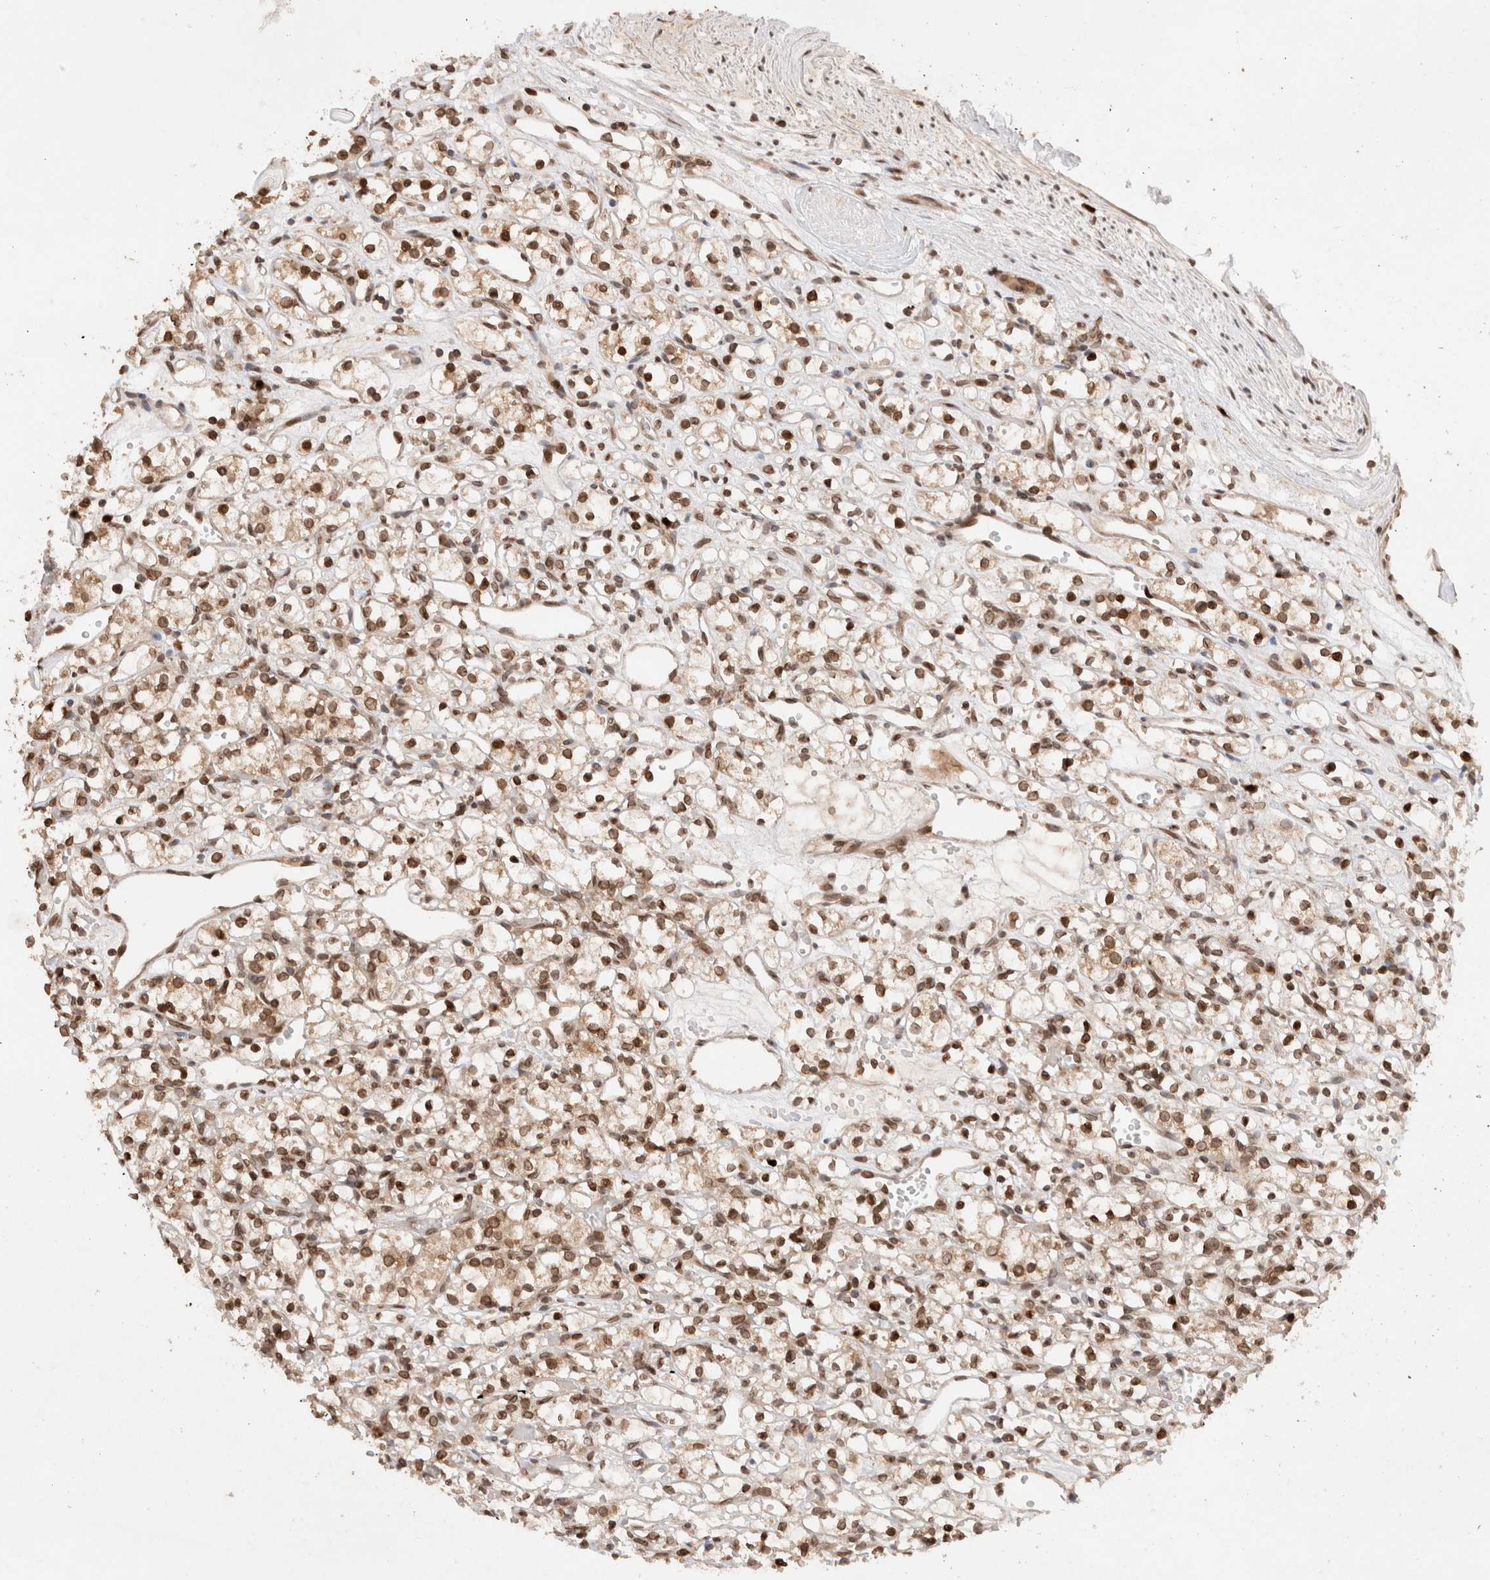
{"staining": {"intensity": "moderate", "quantity": ">75%", "location": "cytoplasmic/membranous,nuclear"}, "tissue": "renal cancer", "cell_type": "Tumor cells", "image_type": "cancer", "snomed": [{"axis": "morphology", "description": "Adenocarcinoma, NOS"}, {"axis": "topography", "description": "Kidney"}], "caption": "This photomicrograph displays IHC staining of renal cancer (adenocarcinoma), with medium moderate cytoplasmic/membranous and nuclear positivity in approximately >75% of tumor cells.", "gene": "TPR", "patient": {"sex": "female", "age": 59}}